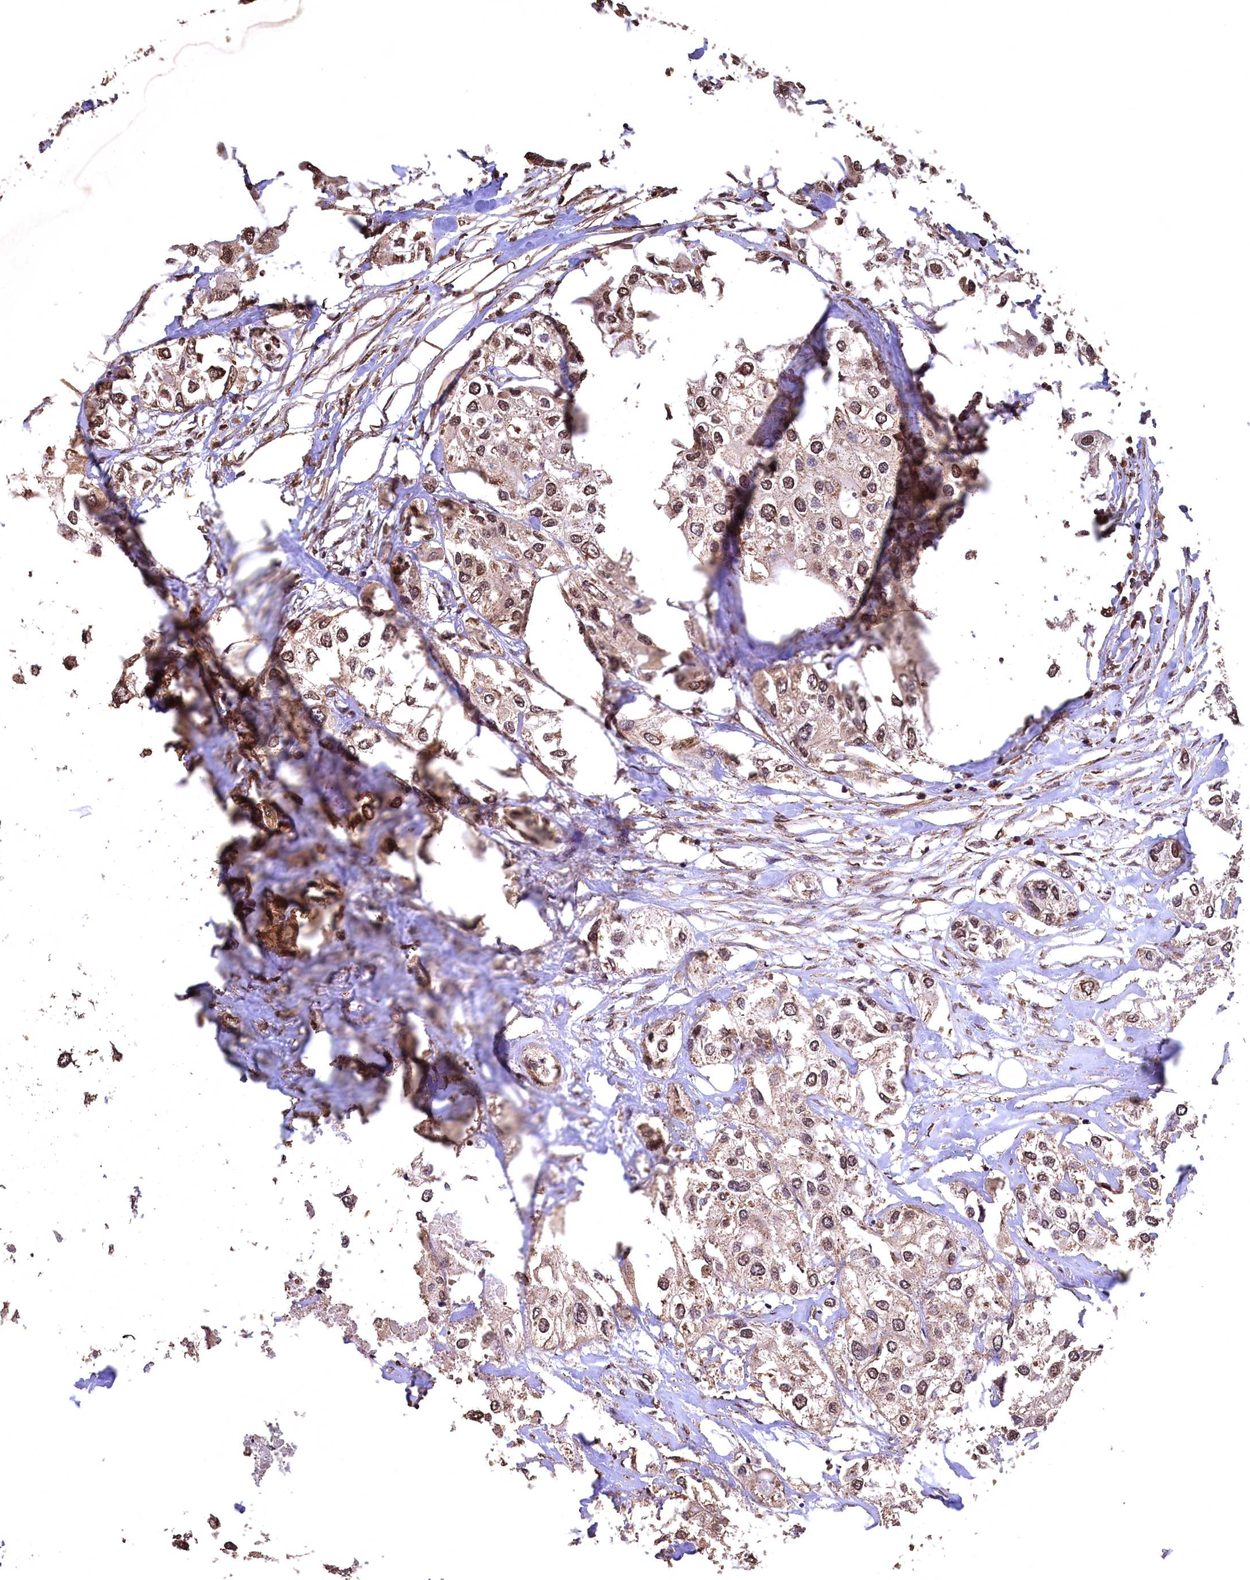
{"staining": {"intensity": "weak", "quantity": ">75%", "location": "cytoplasmic/membranous,nuclear"}, "tissue": "urothelial cancer", "cell_type": "Tumor cells", "image_type": "cancer", "snomed": [{"axis": "morphology", "description": "Urothelial carcinoma, High grade"}, {"axis": "topography", "description": "Urinary bladder"}], "caption": "Urothelial cancer stained with a brown dye exhibits weak cytoplasmic/membranous and nuclear positive staining in approximately >75% of tumor cells.", "gene": "CEP57L1", "patient": {"sex": "male", "age": 64}}